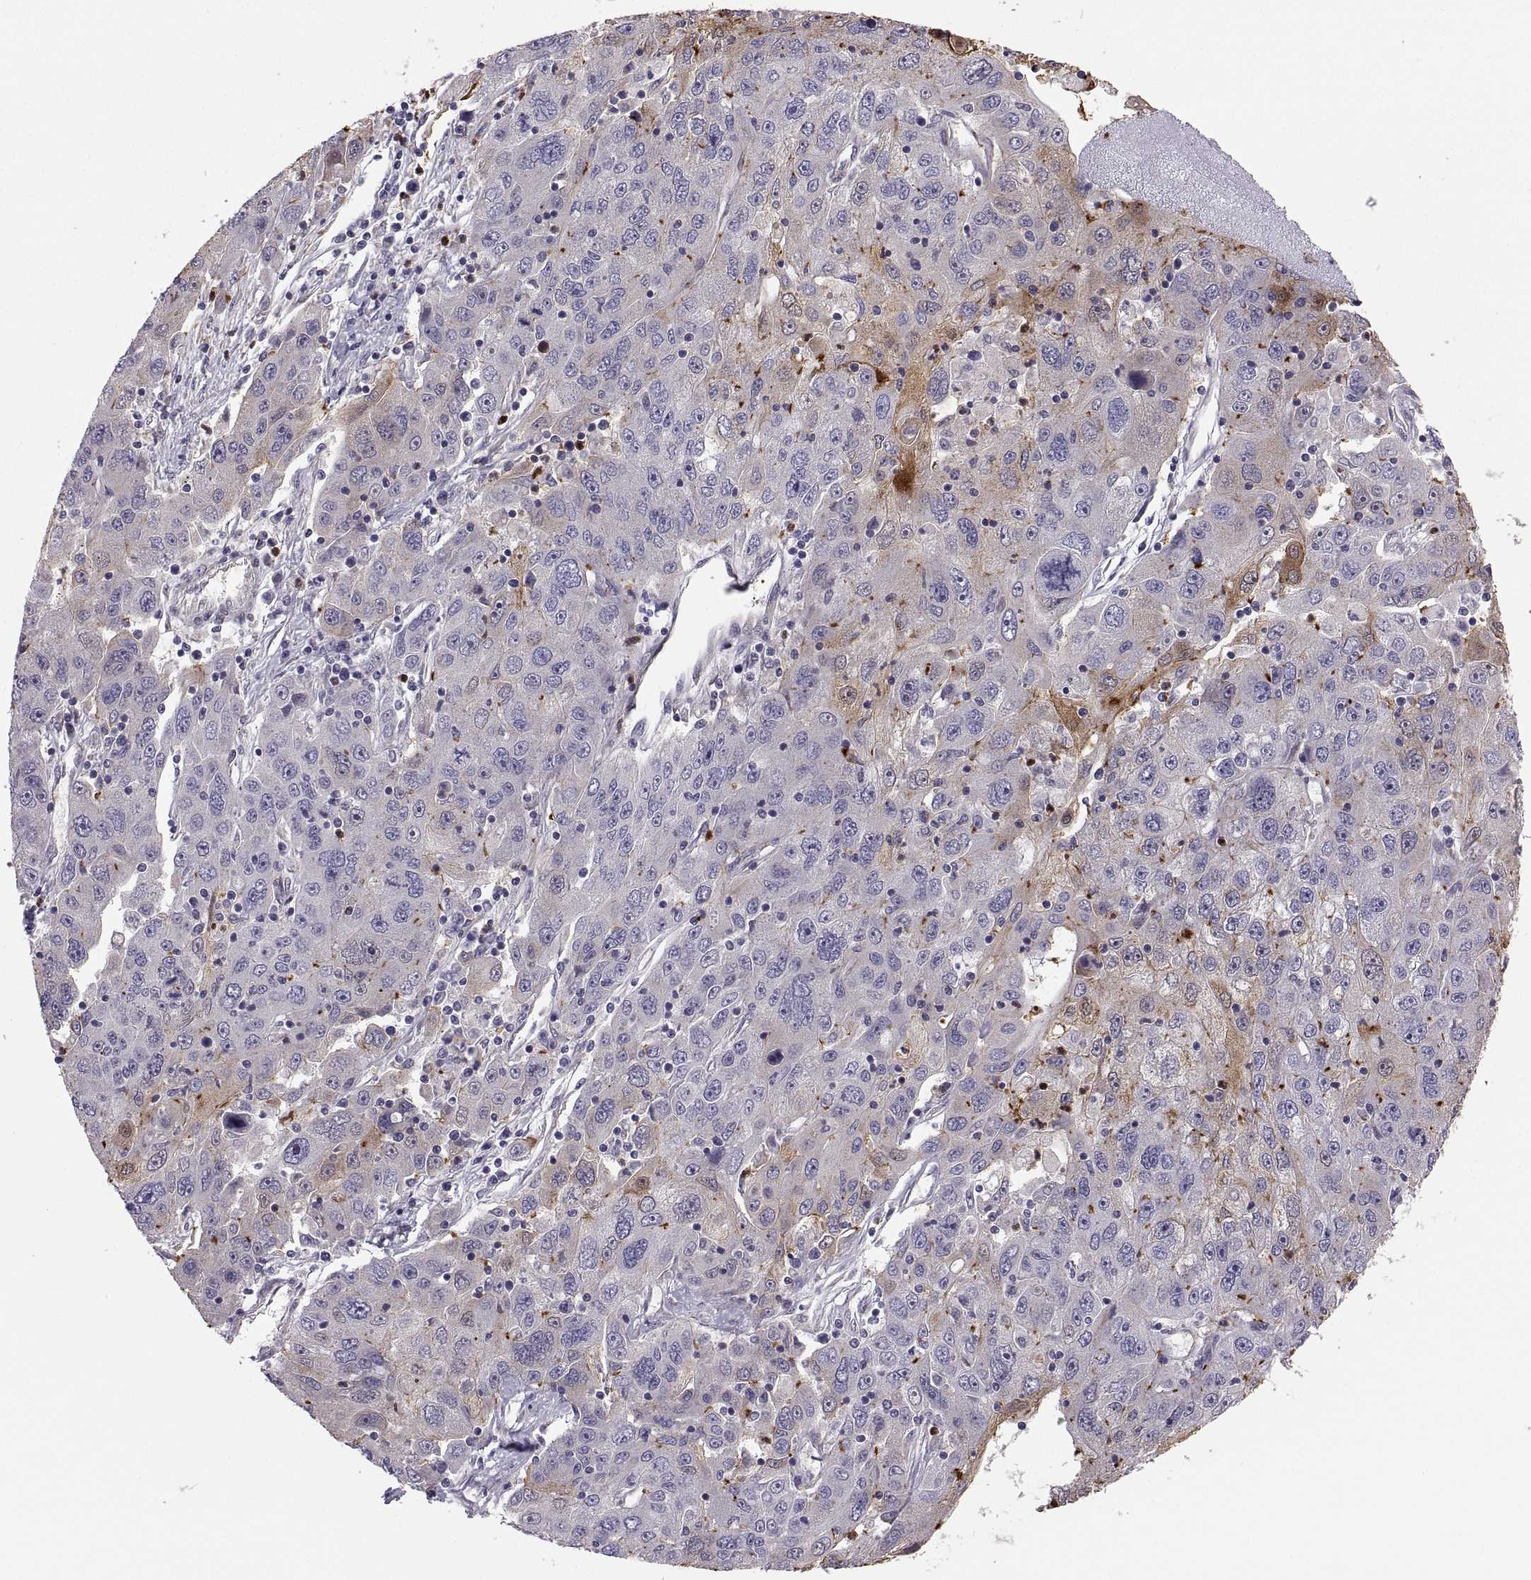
{"staining": {"intensity": "weak", "quantity": "<25%", "location": "cytoplasmic/membranous"}, "tissue": "stomach cancer", "cell_type": "Tumor cells", "image_type": "cancer", "snomed": [{"axis": "morphology", "description": "Adenocarcinoma, NOS"}, {"axis": "topography", "description": "Stomach"}], "caption": "Immunohistochemistry of stomach cancer demonstrates no expression in tumor cells. (DAB IHC visualized using brightfield microscopy, high magnification).", "gene": "TESC", "patient": {"sex": "male", "age": 56}}